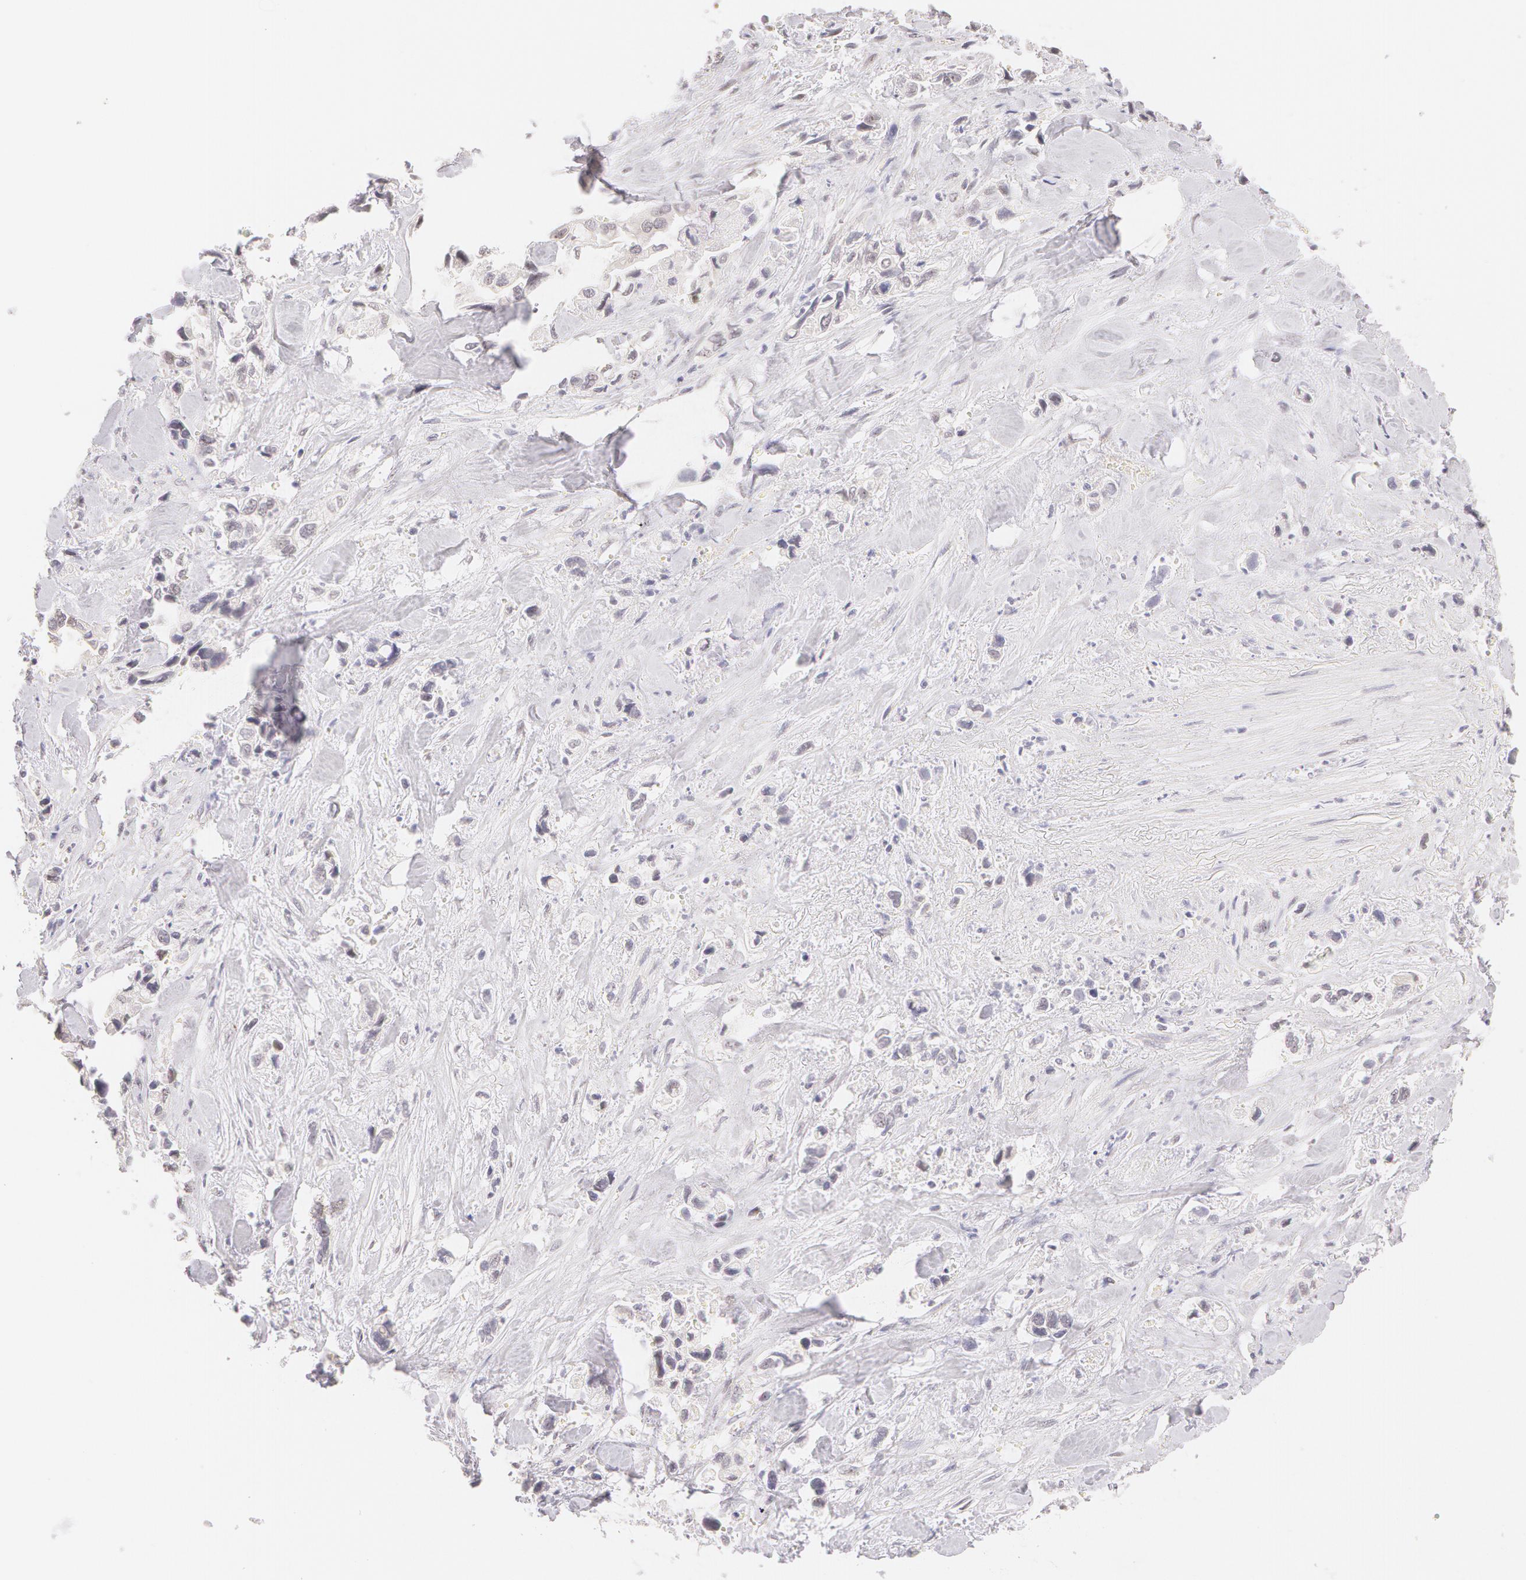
{"staining": {"intensity": "negative", "quantity": "none", "location": "none"}, "tissue": "pancreatic cancer", "cell_type": "Tumor cells", "image_type": "cancer", "snomed": [{"axis": "morphology", "description": "Adenocarcinoma, NOS"}, {"axis": "topography", "description": "Pancreas"}], "caption": "DAB immunohistochemical staining of human pancreatic adenocarcinoma reveals no significant expression in tumor cells.", "gene": "ZNF597", "patient": {"sex": "male", "age": 69}}